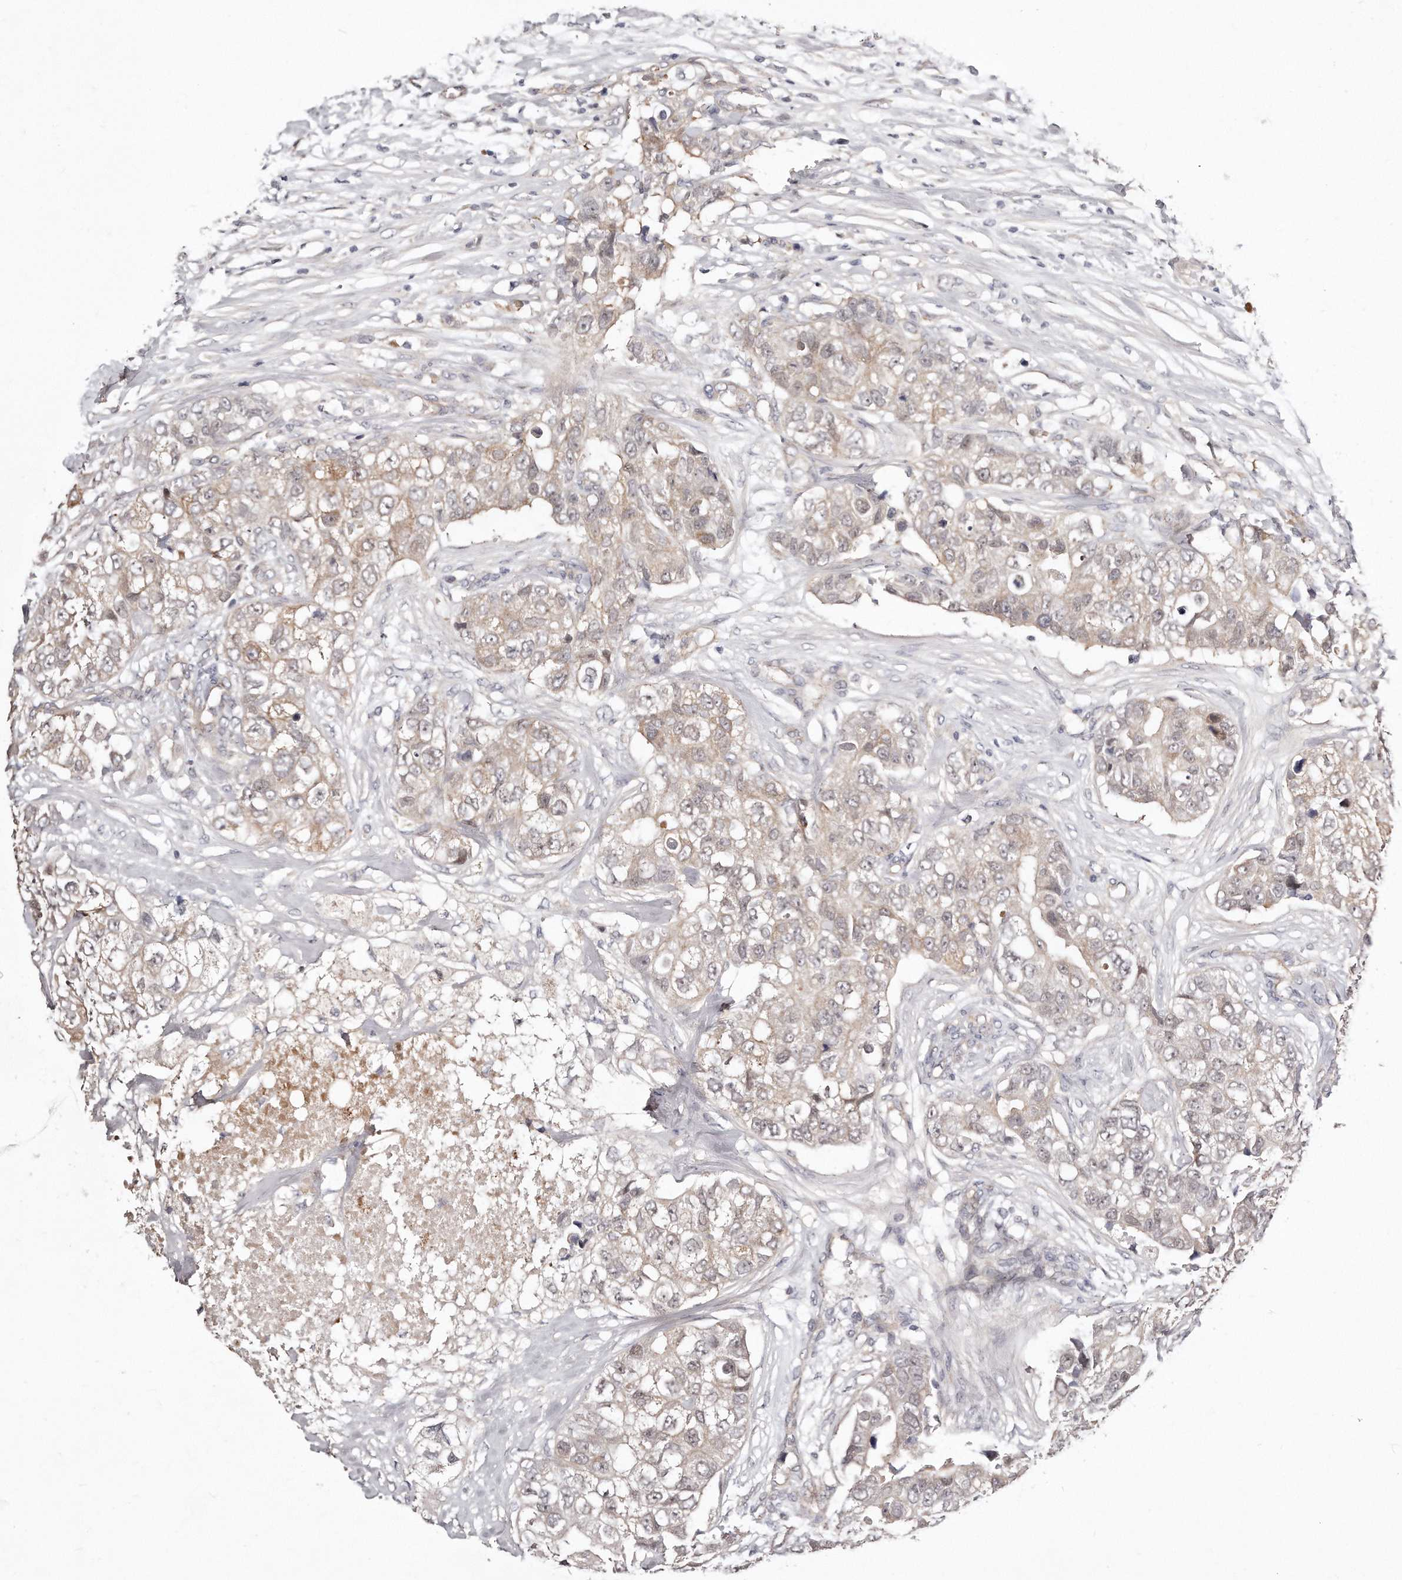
{"staining": {"intensity": "weak", "quantity": ">75%", "location": "cytoplasmic/membranous"}, "tissue": "breast cancer", "cell_type": "Tumor cells", "image_type": "cancer", "snomed": [{"axis": "morphology", "description": "Duct carcinoma"}, {"axis": "topography", "description": "Breast"}], "caption": "Protein staining of breast intraductal carcinoma tissue demonstrates weak cytoplasmic/membranous expression in about >75% of tumor cells.", "gene": "CASZ1", "patient": {"sex": "female", "age": 62}}